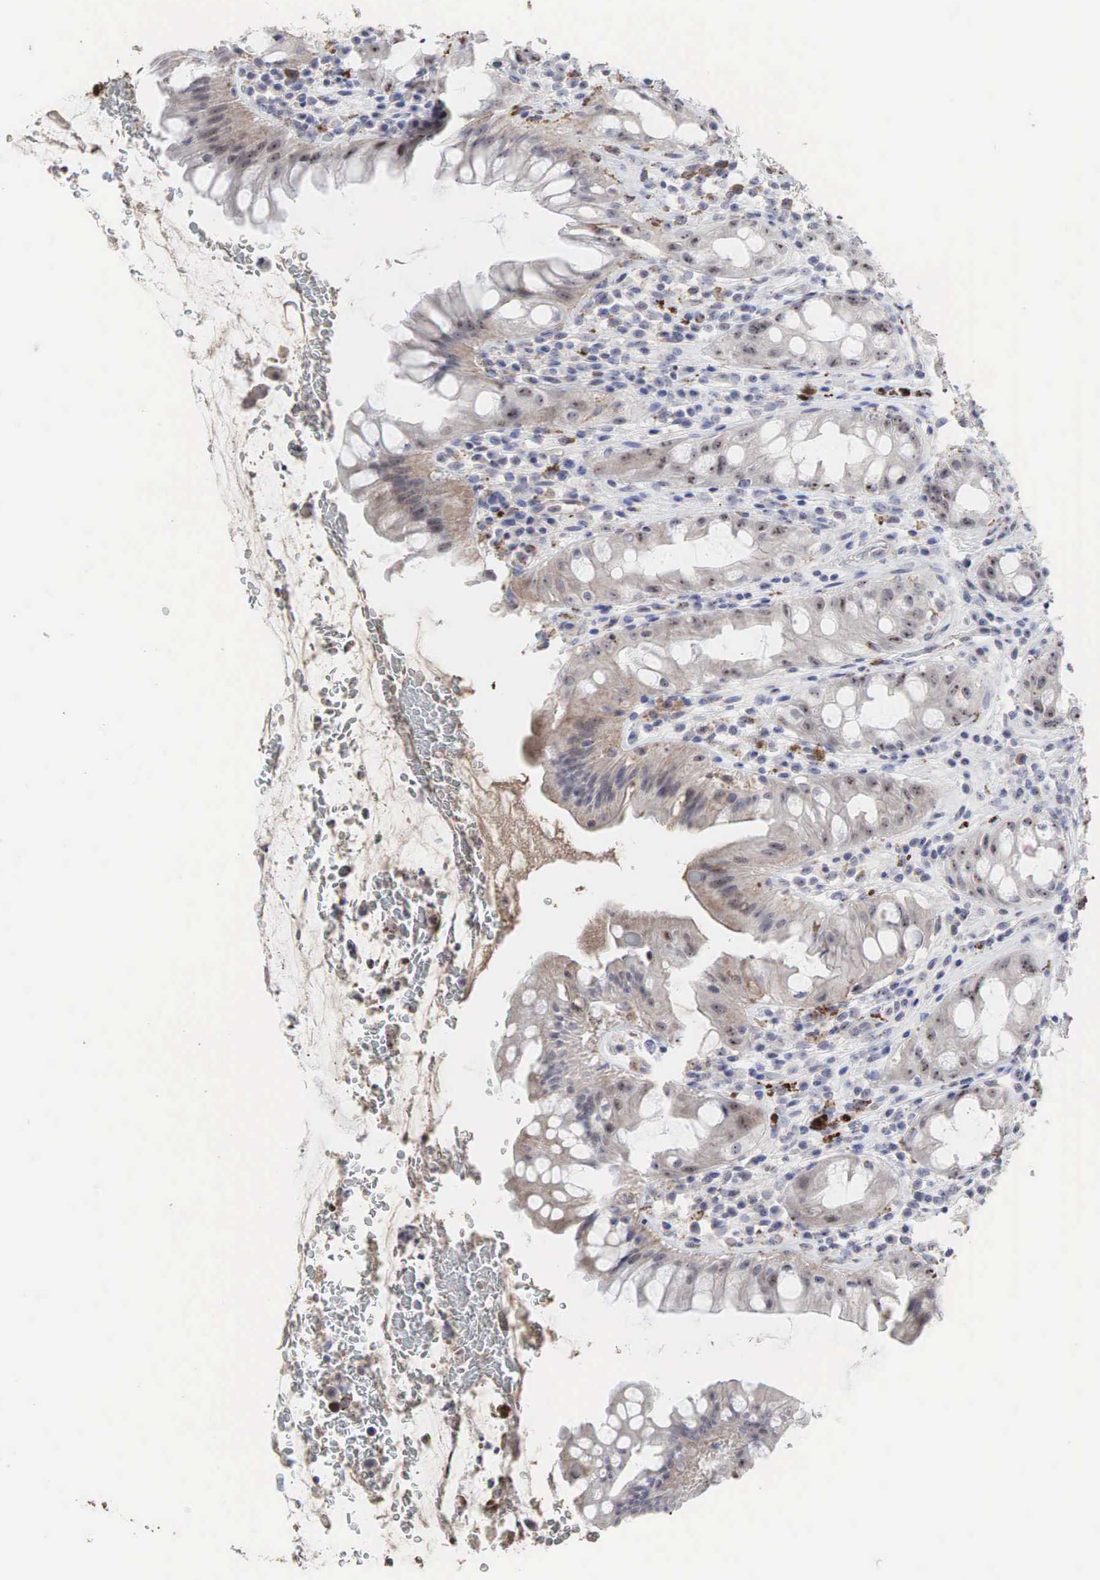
{"staining": {"intensity": "moderate", "quantity": "25%-75%", "location": "nuclear"}, "tissue": "rectum", "cell_type": "Glandular cells", "image_type": "normal", "snomed": [{"axis": "morphology", "description": "Normal tissue, NOS"}, {"axis": "topography", "description": "Rectum"}], "caption": "A high-resolution image shows immunohistochemistry staining of unremarkable rectum, which reveals moderate nuclear staining in about 25%-75% of glandular cells. The staining is performed using DAB brown chromogen to label protein expression. The nuclei are counter-stained blue using hematoxylin.", "gene": "DKC1", "patient": {"sex": "male", "age": 65}}